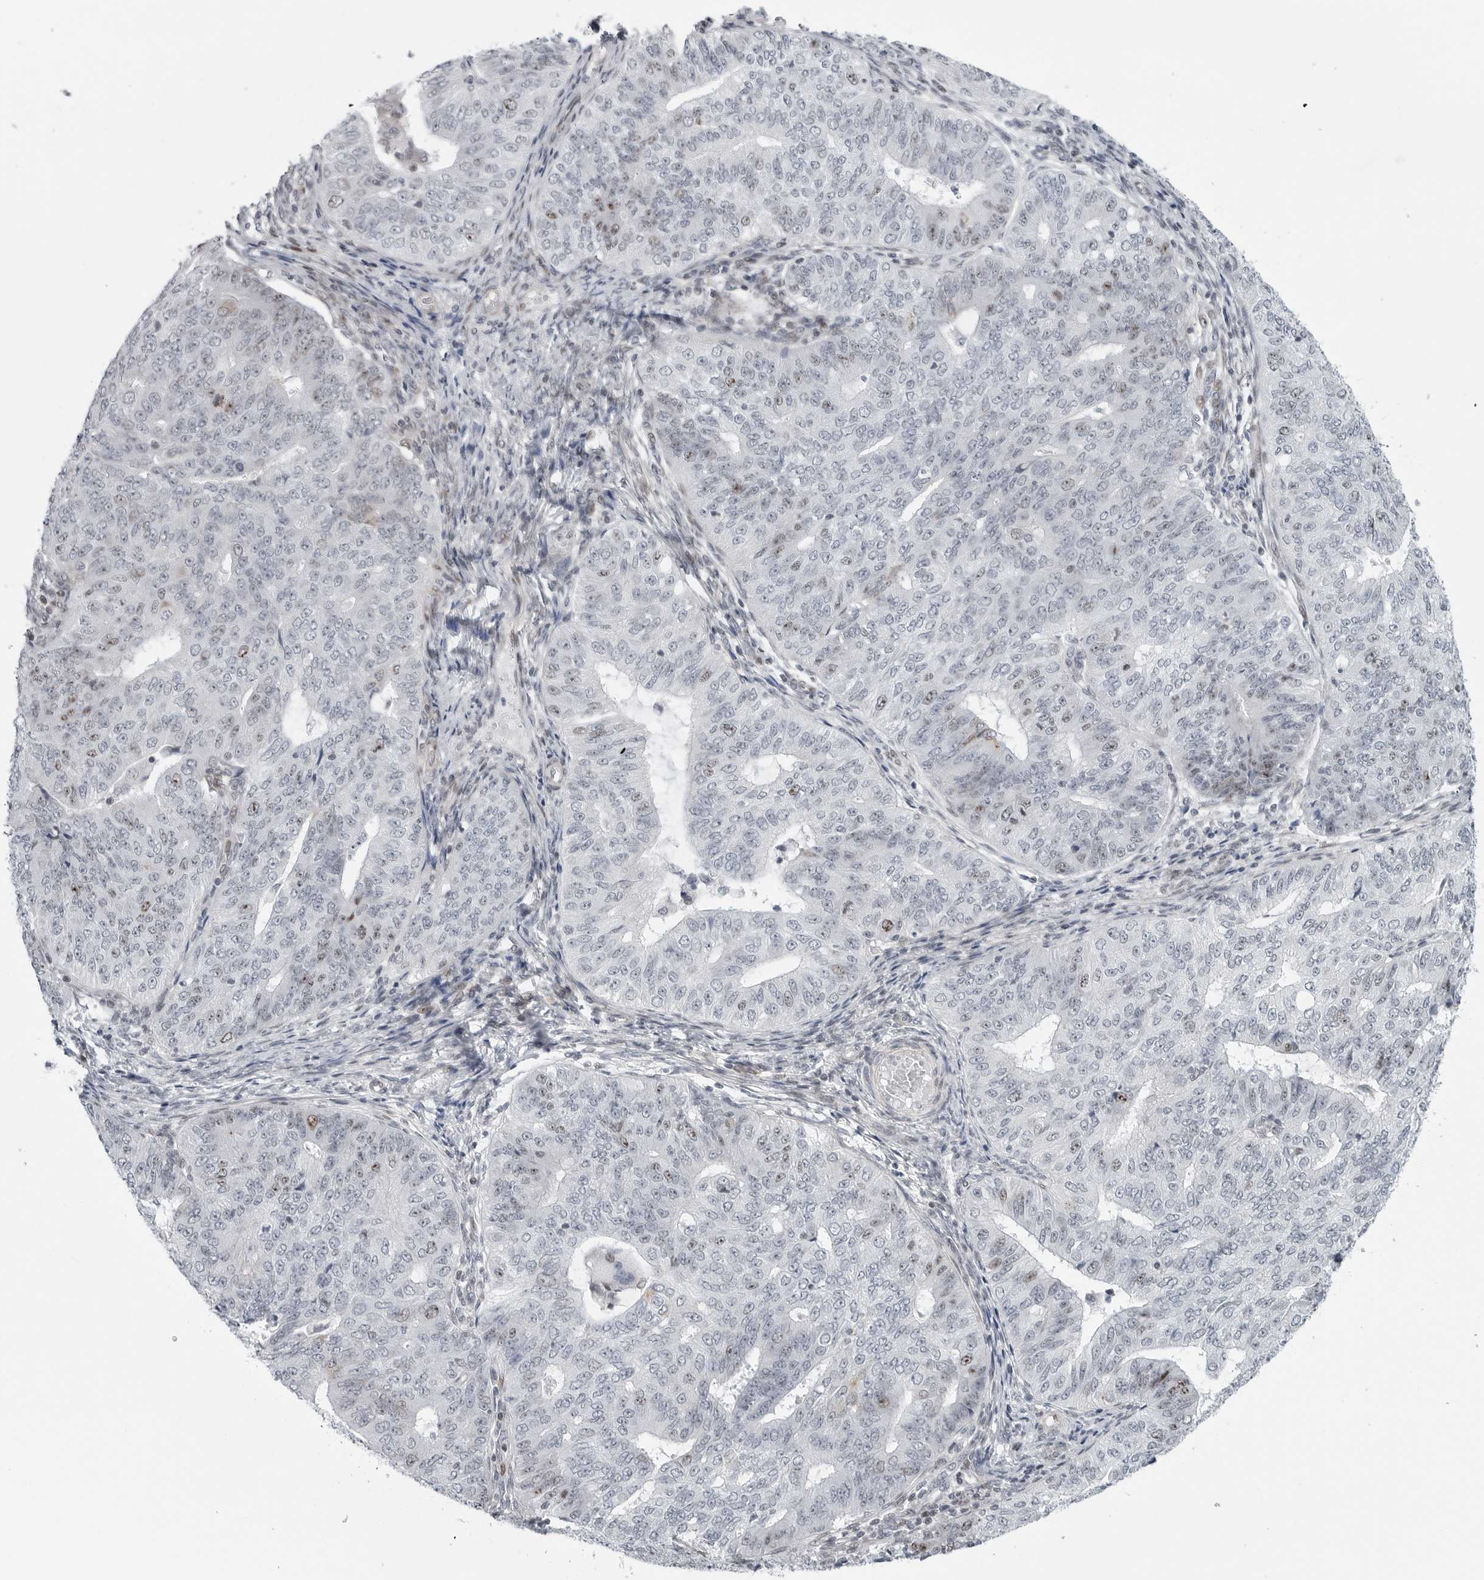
{"staining": {"intensity": "weak", "quantity": "<25%", "location": "nuclear"}, "tissue": "endometrial cancer", "cell_type": "Tumor cells", "image_type": "cancer", "snomed": [{"axis": "morphology", "description": "Adenocarcinoma, NOS"}, {"axis": "topography", "description": "Endometrium"}], "caption": "The histopathology image exhibits no significant positivity in tumor cells of adenocarcinoma (endometrial). Brightfield microscopy of IHC stained with DAB (brown) and hematoxylin (blue), captured at high magnification.", "gene": "FAM135B", "patient": {"sex": "female", "age": 32}}